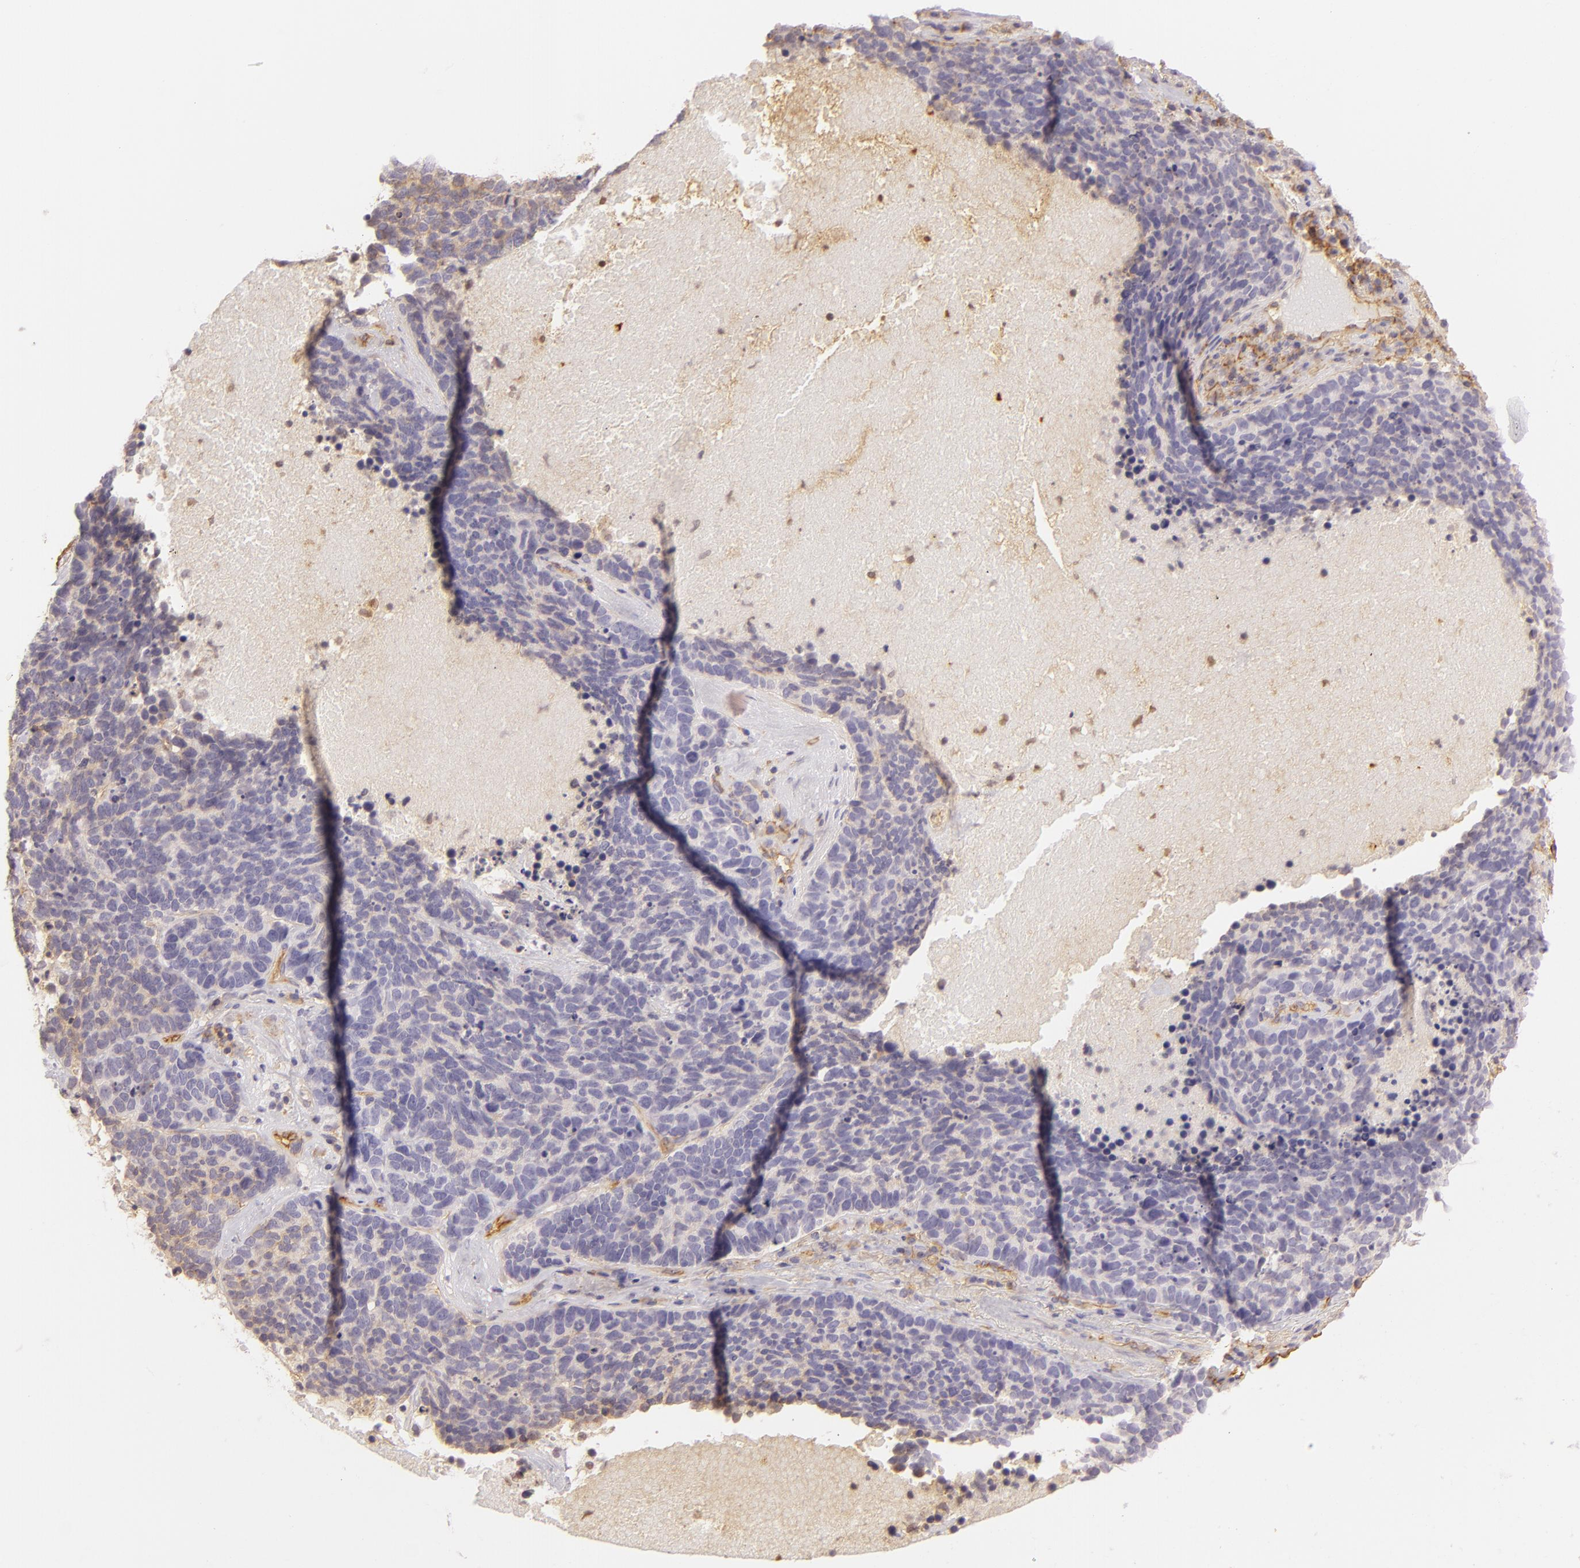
{"staining": {"intensity": "negative", "quantity": "none", "location": "none"}, "tissue": "lung cancer", "cell_type": "Tumor cells", "image_type": "cancer", "snomed": [{"axis": "morphology", "description": "Neoplasm, malignant, NOS"}, {"axis": "topography", "description": "Lung"}], "caption": "This is an immunohistochemistry micrograph of lung cancer (neoplasm (malignant)). There is no positivity in tumor cells.", "gene": "CD59", "patient": {"sex": "female", "age": 75}}